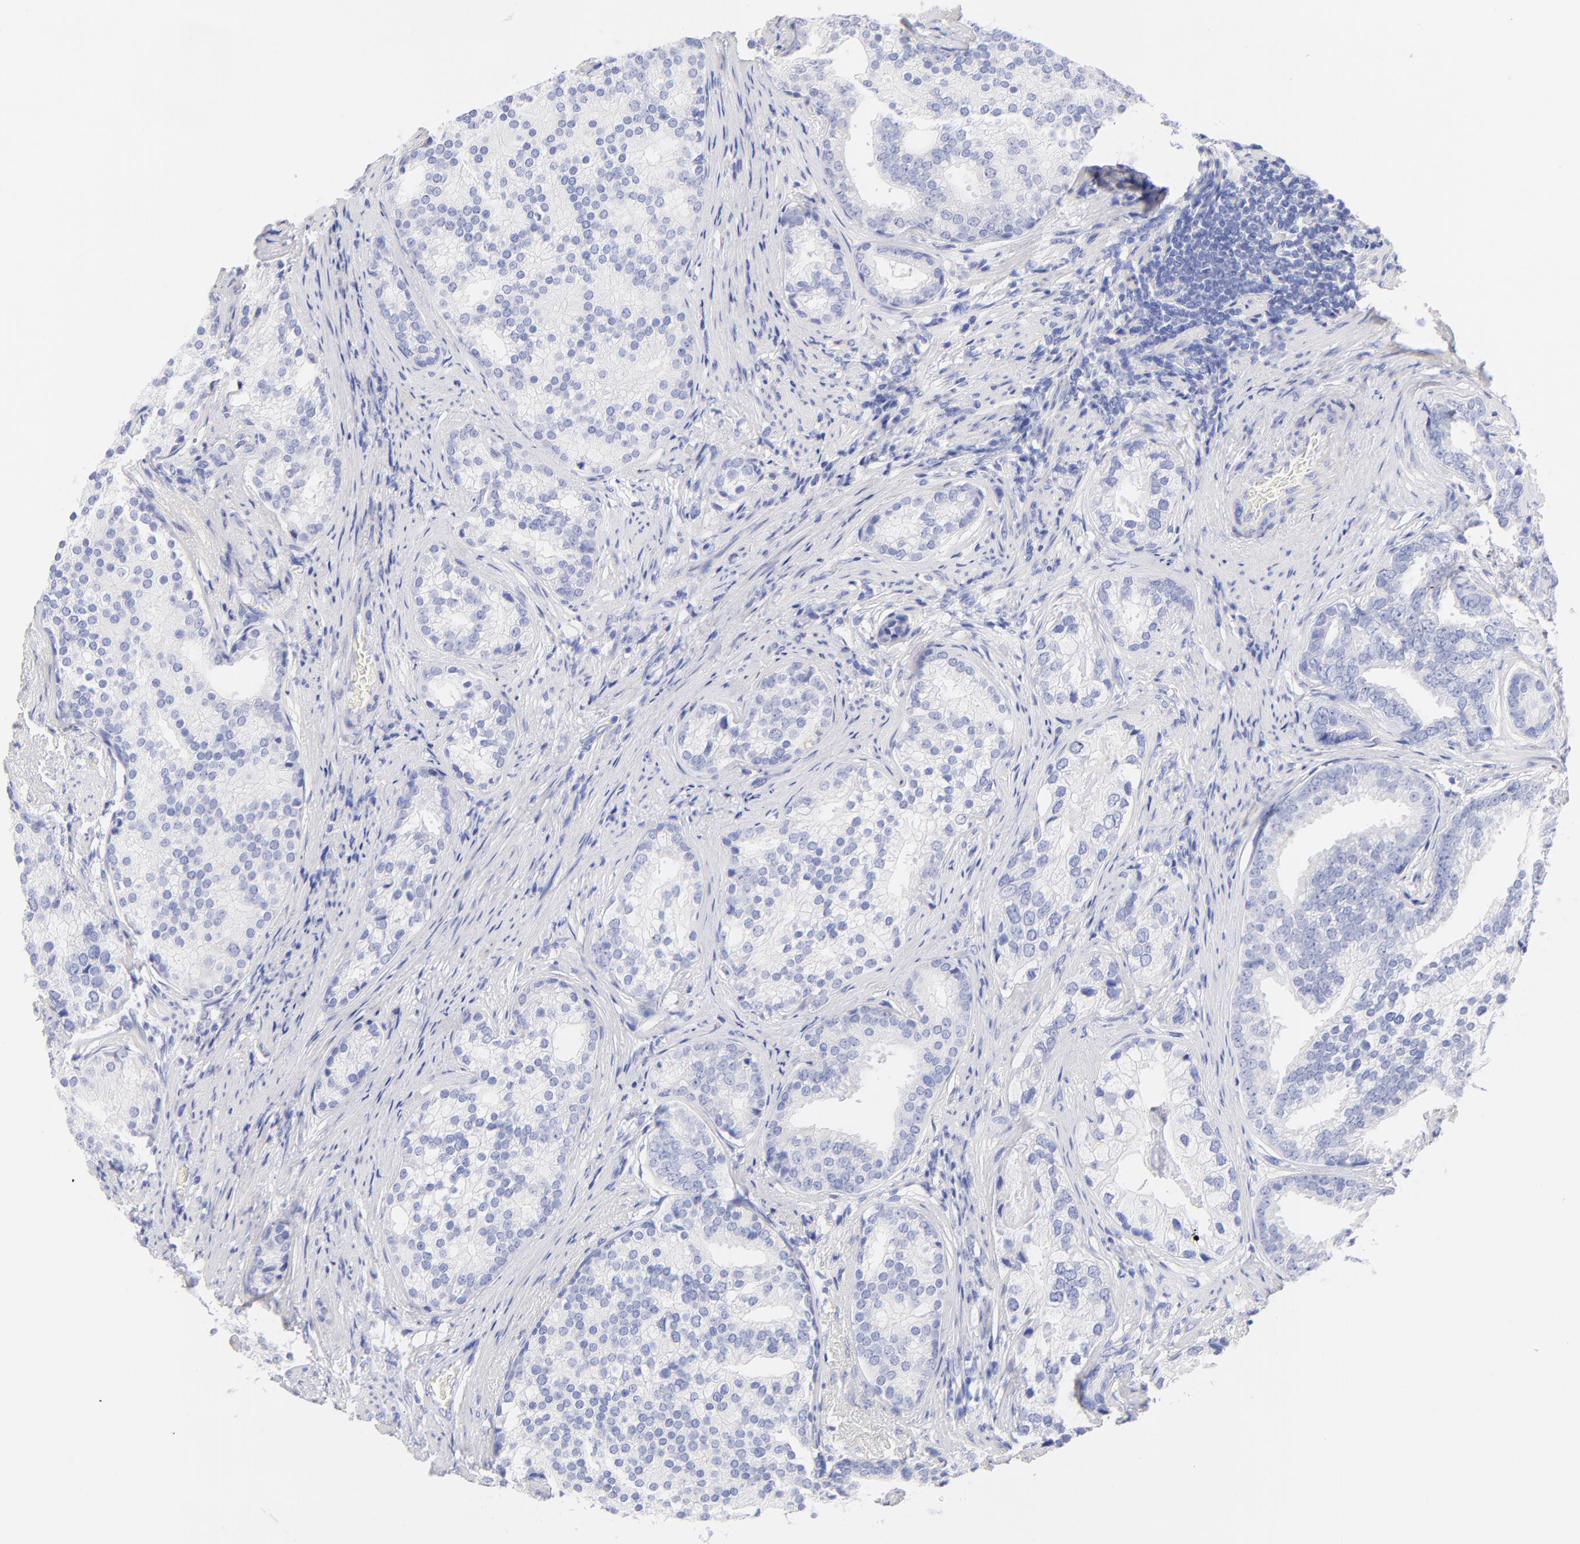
{"staining": {"intensity": "negative", "quantity": "none", "location": "none"}, "tissue": "prostate cancer", "cell_type": "Tumor cells", "image_type": "cancer", "snomed": [{"axis": "morphology", "description": "Adenocarcinoma, Low grade"}, {"axis": "topography", "description": "Prostate"}], "caption": "A high-resolution micrograph shows immunohistochemistry (IHC) staining of prostate low-grade adenocarcinoma, which demonstrates no significant staining in tumor cells. Brightfield microscopy of immunohistochemistry stained with DAB (3,3'-diaminobenzidine) (brown) and hematoxylin (blue), captured at high magnification.", "gene": "C1QTNF6", "patient": {"sex": "male", "age": 71}}